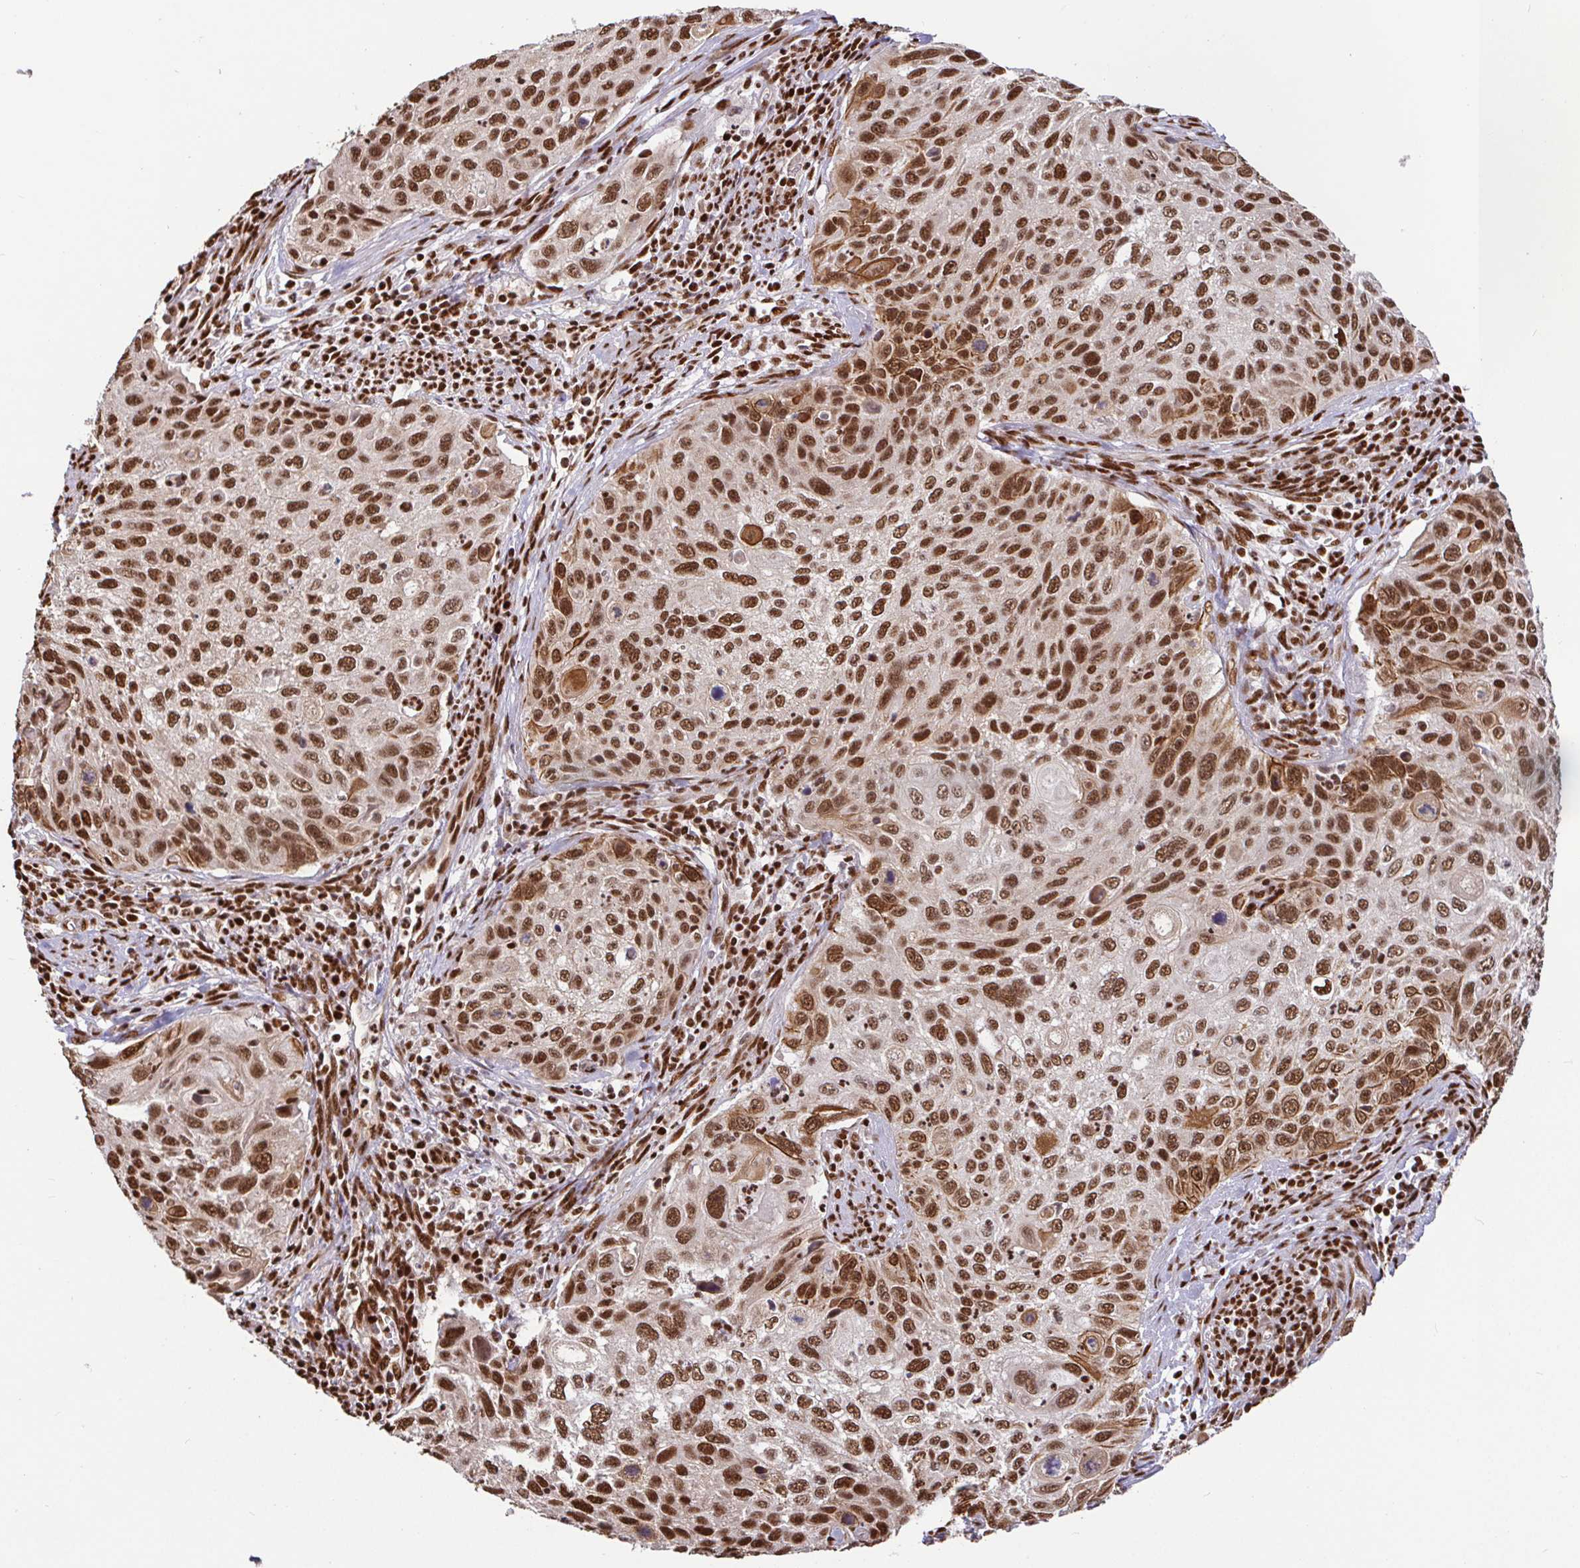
{"staining": {"intensity": "moderate", "quantity": ">75%", "location": "cytoplasmic/membranous,nuclear"}, "tissue": "cervical cancer", "cell_type": "Tumor cells", "image_type": "cancer", "snomed": [{"axis": "morphology", "description": "Squamous cell carcinoma, NOS"}, {"axis": "topography", "description": "Cervix"}], "caption": "This image exhibits immunohistochemistry (IHC) staining of squamous cell carcinoma (cervical), with medium moderate cytoplasmic/membranous and nuclear positivity in about >75% of tumor cells.", "gene": "SP3", "patient": {"sex": "female", "age": 70}}